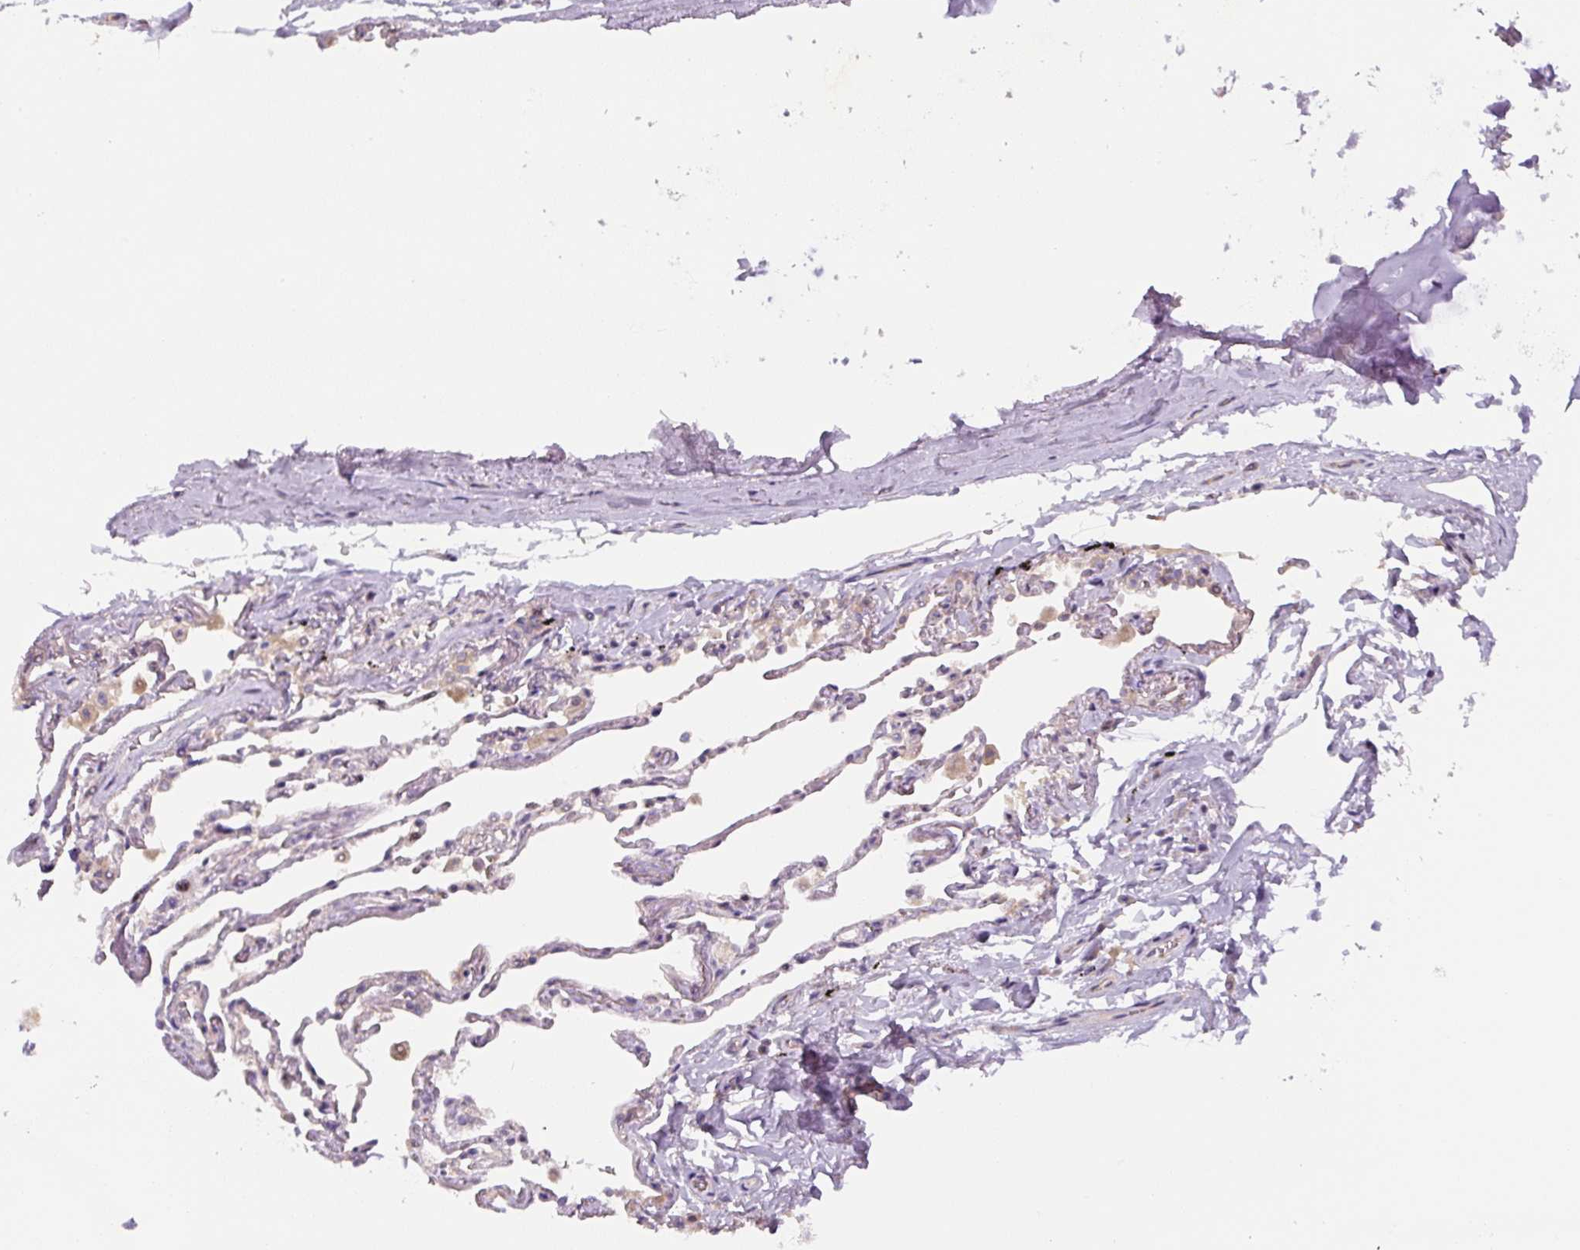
{"staining": {"intensity": "moderate", "quantity": ">75%", "location": "cytoplasmic/membranous"}, "tissue": "bronchus", "cell_type": "Respiratory epithelial cells", "image_type": "normal", "snomed": [{"axis": "morphology", "description": "Normal tissue, NOS"}, {"axis": "topography", "description": "Bronchus"}], "caption": "Immunohistochemical staining of unremarkable human bronchus demonstrates medium levels of moderate cytoplasmic/membranous positivity in approximately >75% of respiratory epithelial cells.", "gene": "YIF1B", "patient": {"sex": "male", "age": 70}}